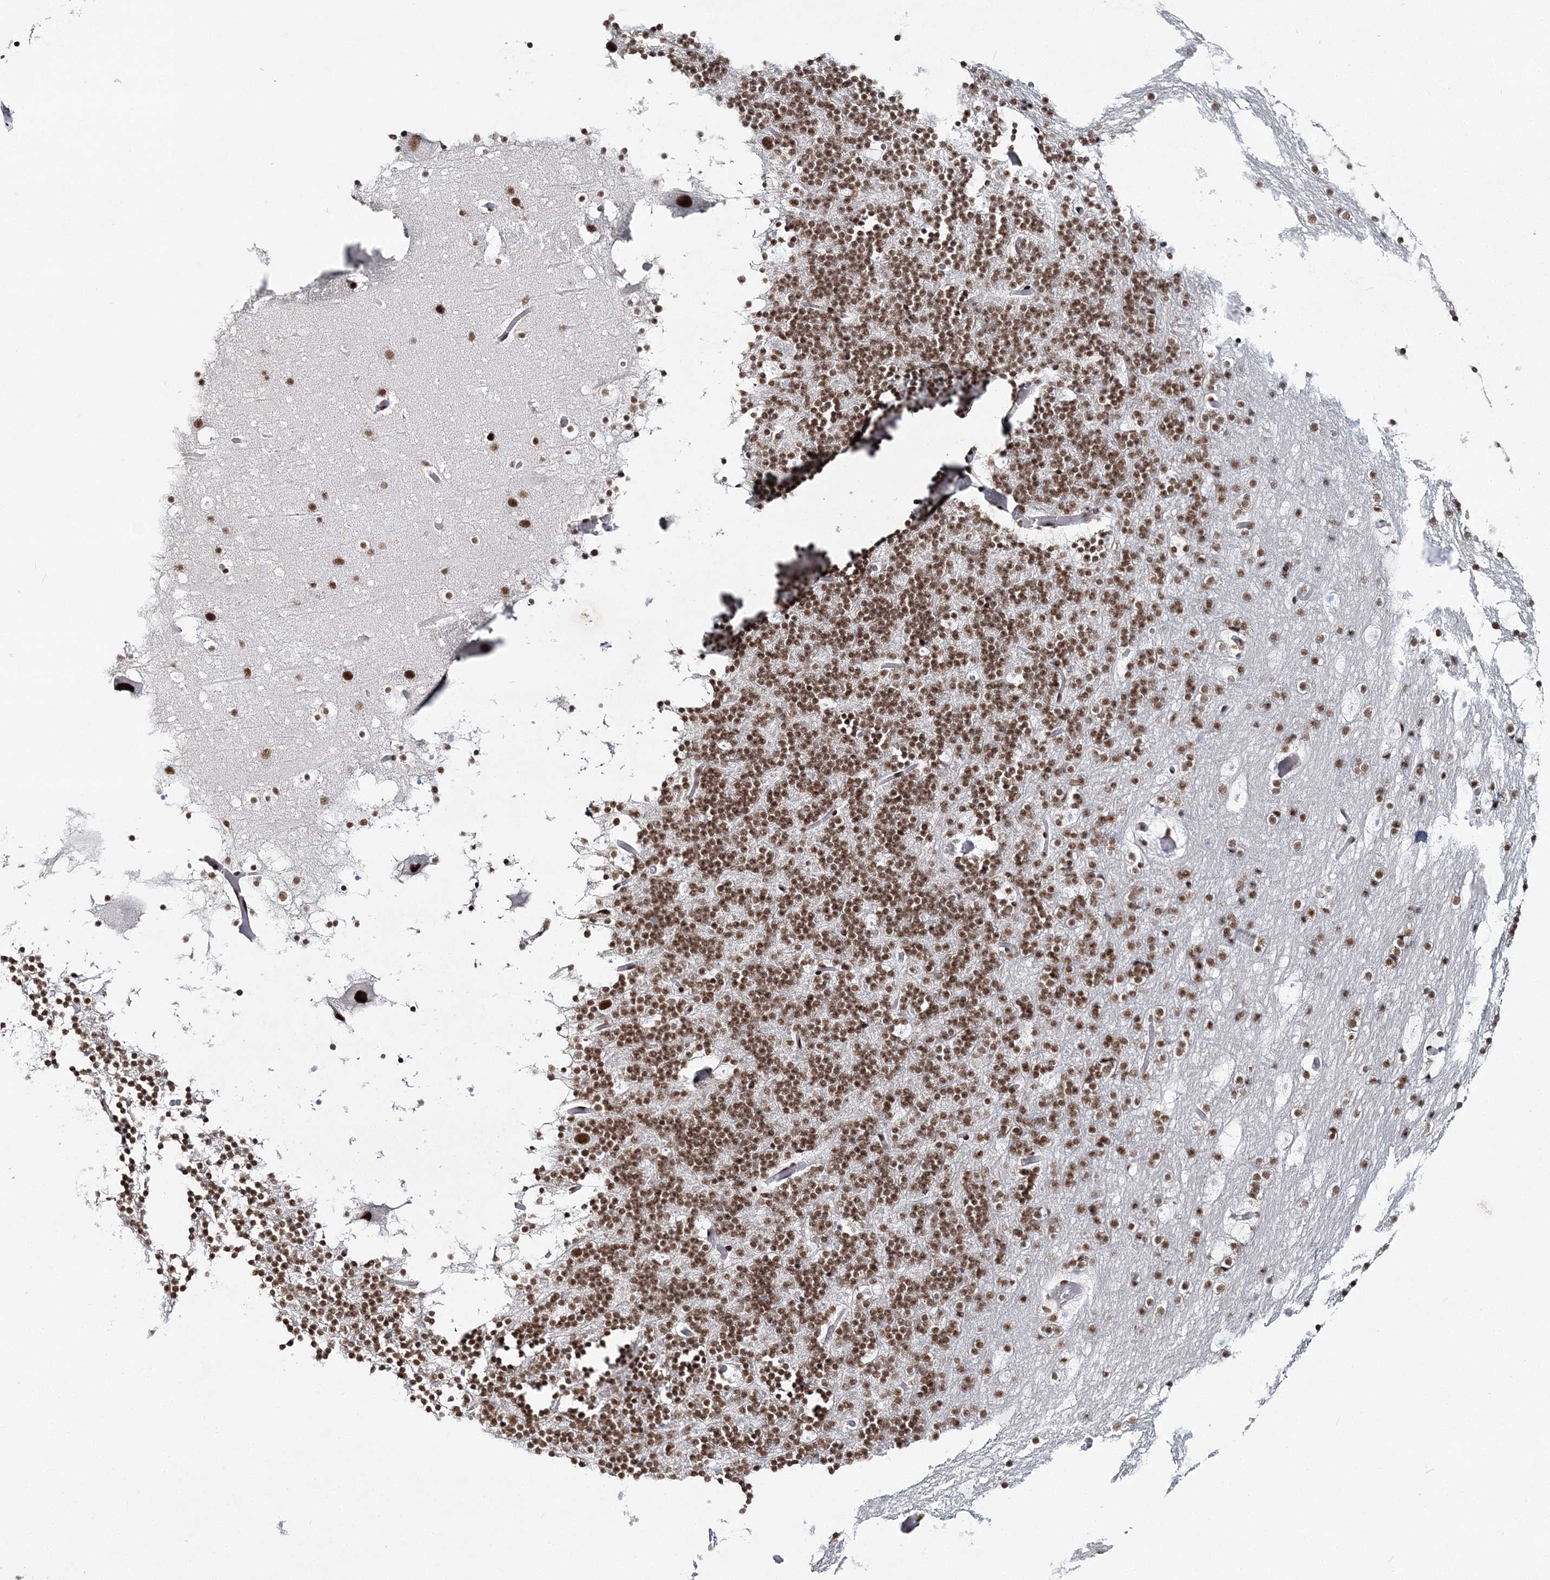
{"staining": {"intensity": "moderate", "quantity": "25%-75%", "location": "nuclear"}, "tissue": "cerebellum", "cell_type": "Cells in granular layer", "image_type": "normal", "snomed": [{"axis": "morphology", "description": "Normal tissue, NOS"}, {"axis": "topography", "description": "Cerebellum"}], "caption": "This histopathology image displays immunohistochemistry staining of benign human cerebellum, with medium moderate nuclear positivity in approximately 25%-75% of cells in granular layer.", "gene": "ENSG00000290315", "patient": {"sex": "male", "age": 57}}